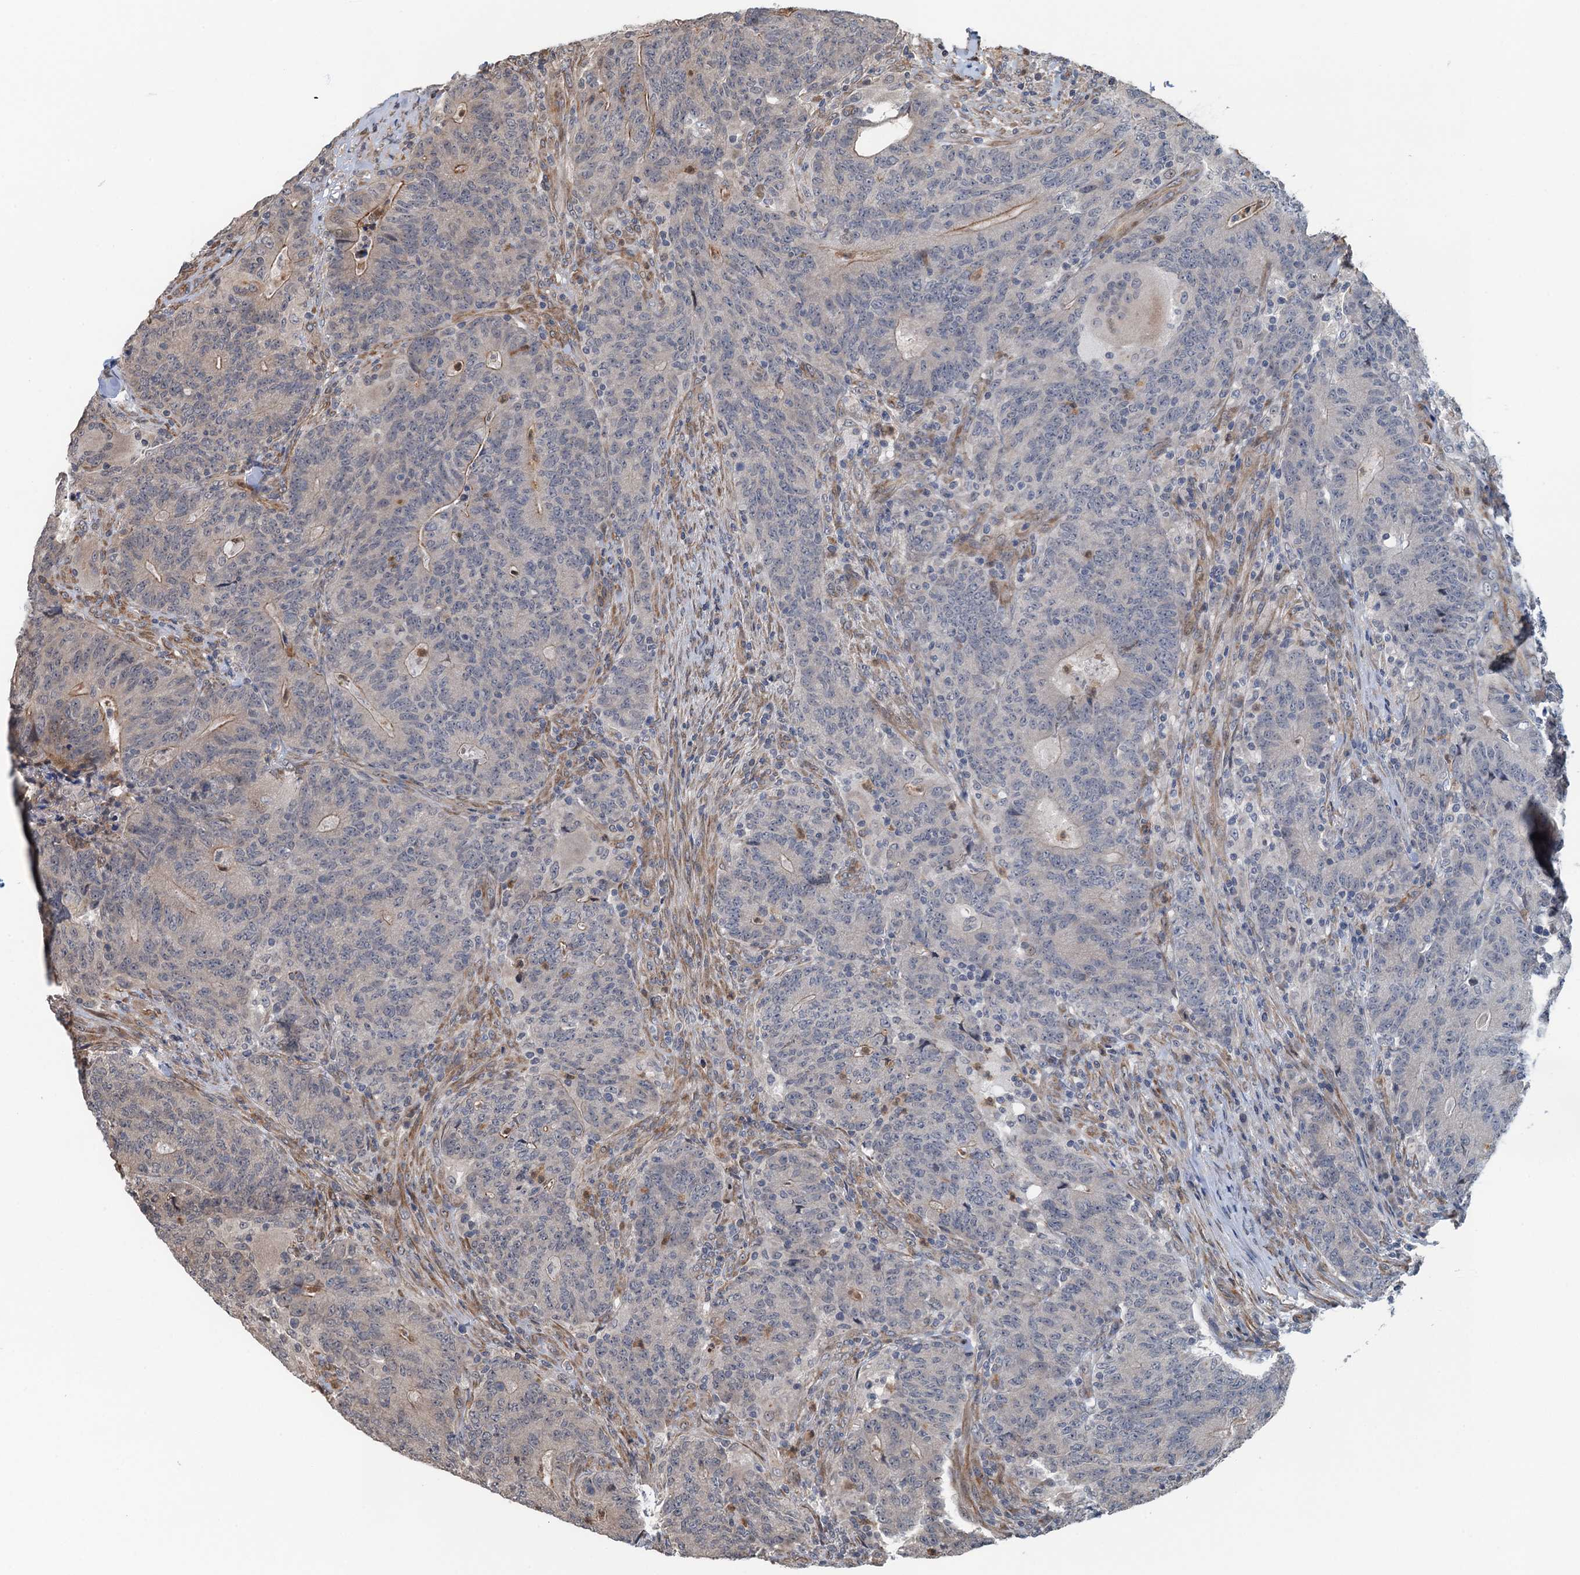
{"staining": {"intensity": "weak", "quantity": "<25%", "location": "cytoplasmic/membranous"}, "tissue": "colorectal cancer", "cell_type": "Tumor cells", "image_type": "cancer", "snomed": [{"axis": "morphology", "description": "Adenocarcinoma, NOS"}, {"axis": "topography", "description": "Colon"}], "caption": "This is an IHC image of human adenocarcinoma (colorectal). There is no staining in tumor cells.", "gene": "WHAMM", "patient": {"sex": "female", "age": 75}}